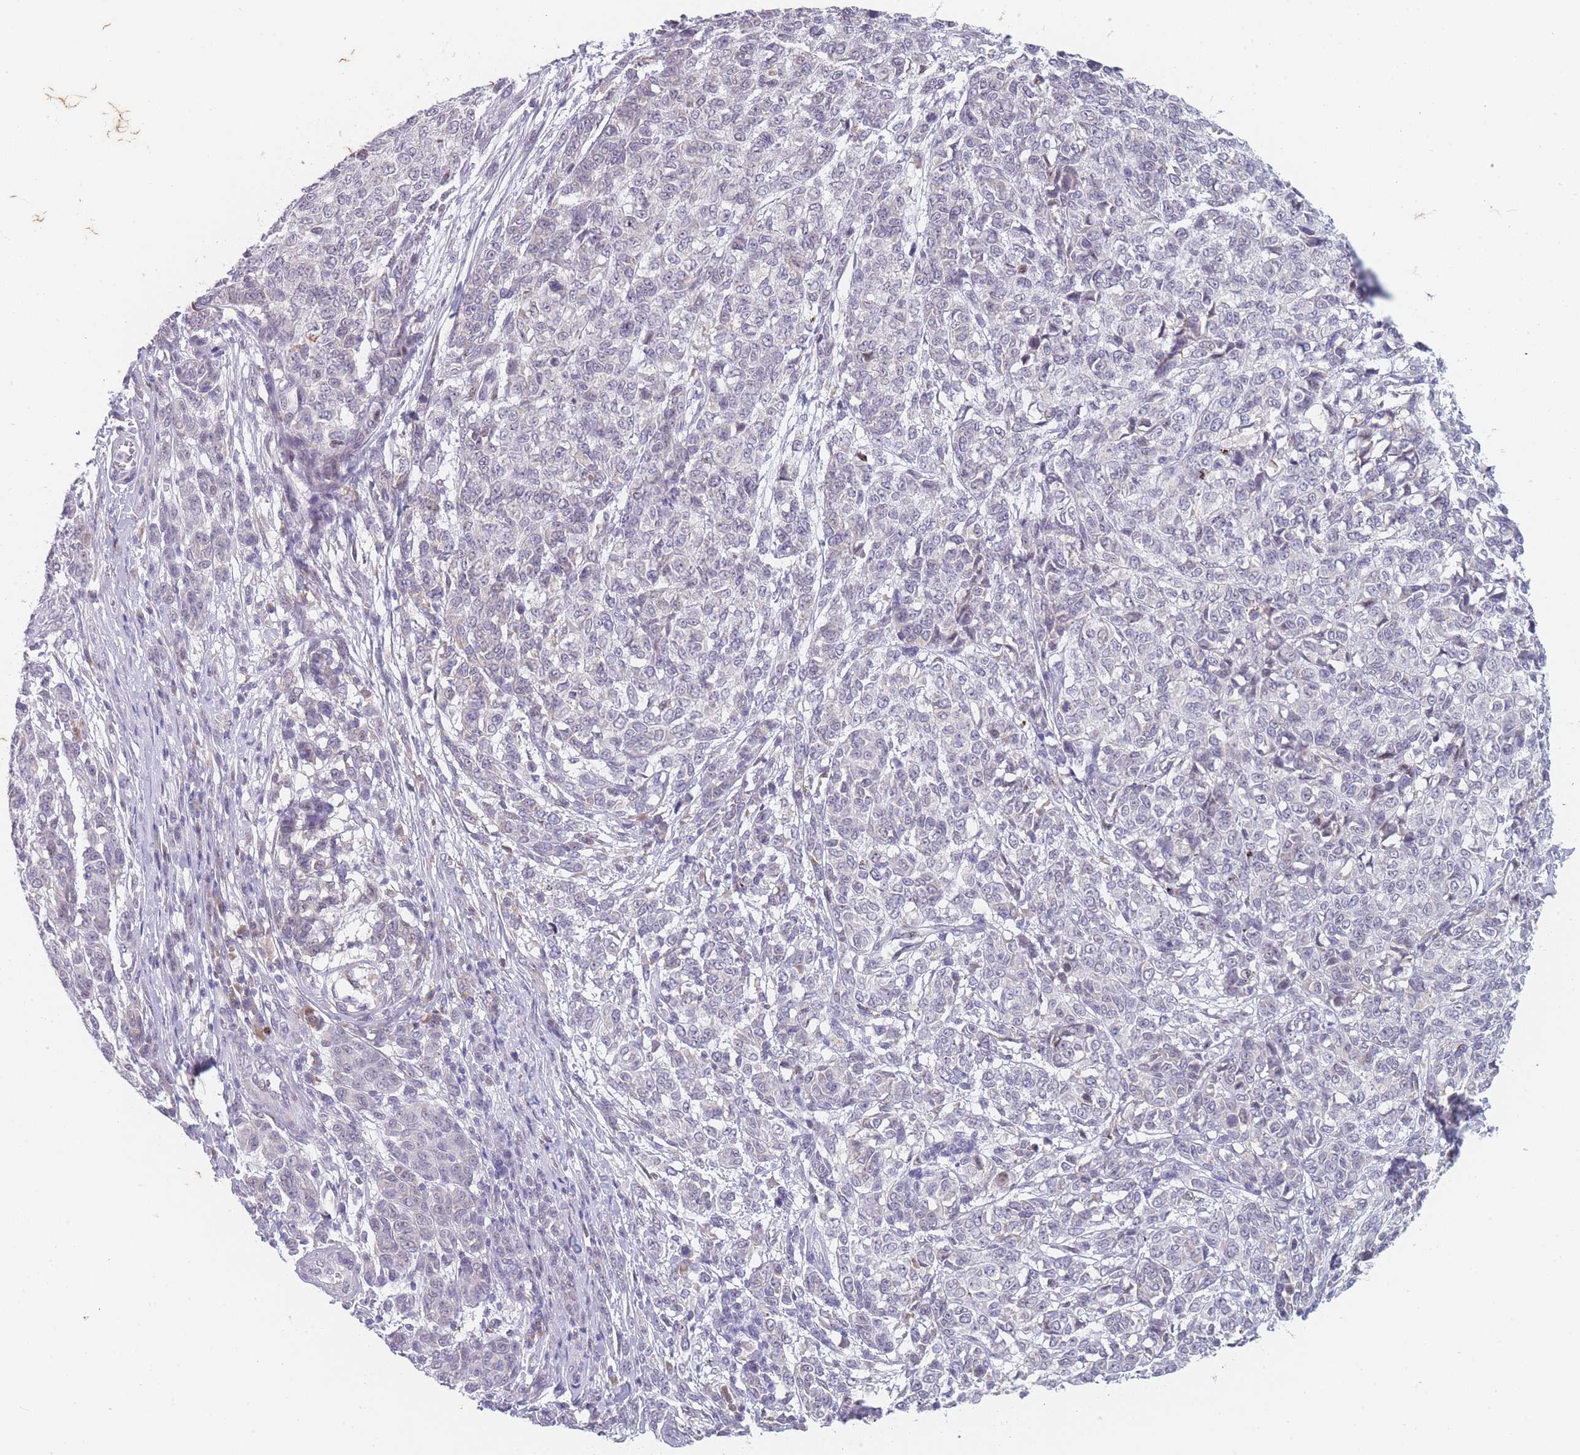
{"staining": {"intensity": "negative", "quantity": "none", "location": "none"}, "tissue": "melanoma", "cell_type": "Tumor cells", "image_type": "cancer", "snomed": [{"axis": "morphology", "description": "Malignant melanoma, NOS"}, {"axis": "topography", "description": "Skin"}], "caption": "The immunohistochemistry (IHC) histopathology image has no significant expression in tumor cells of melanoma tissue.", "gene": "TMED10", "patient": {"sex": "male", "age": 49}}